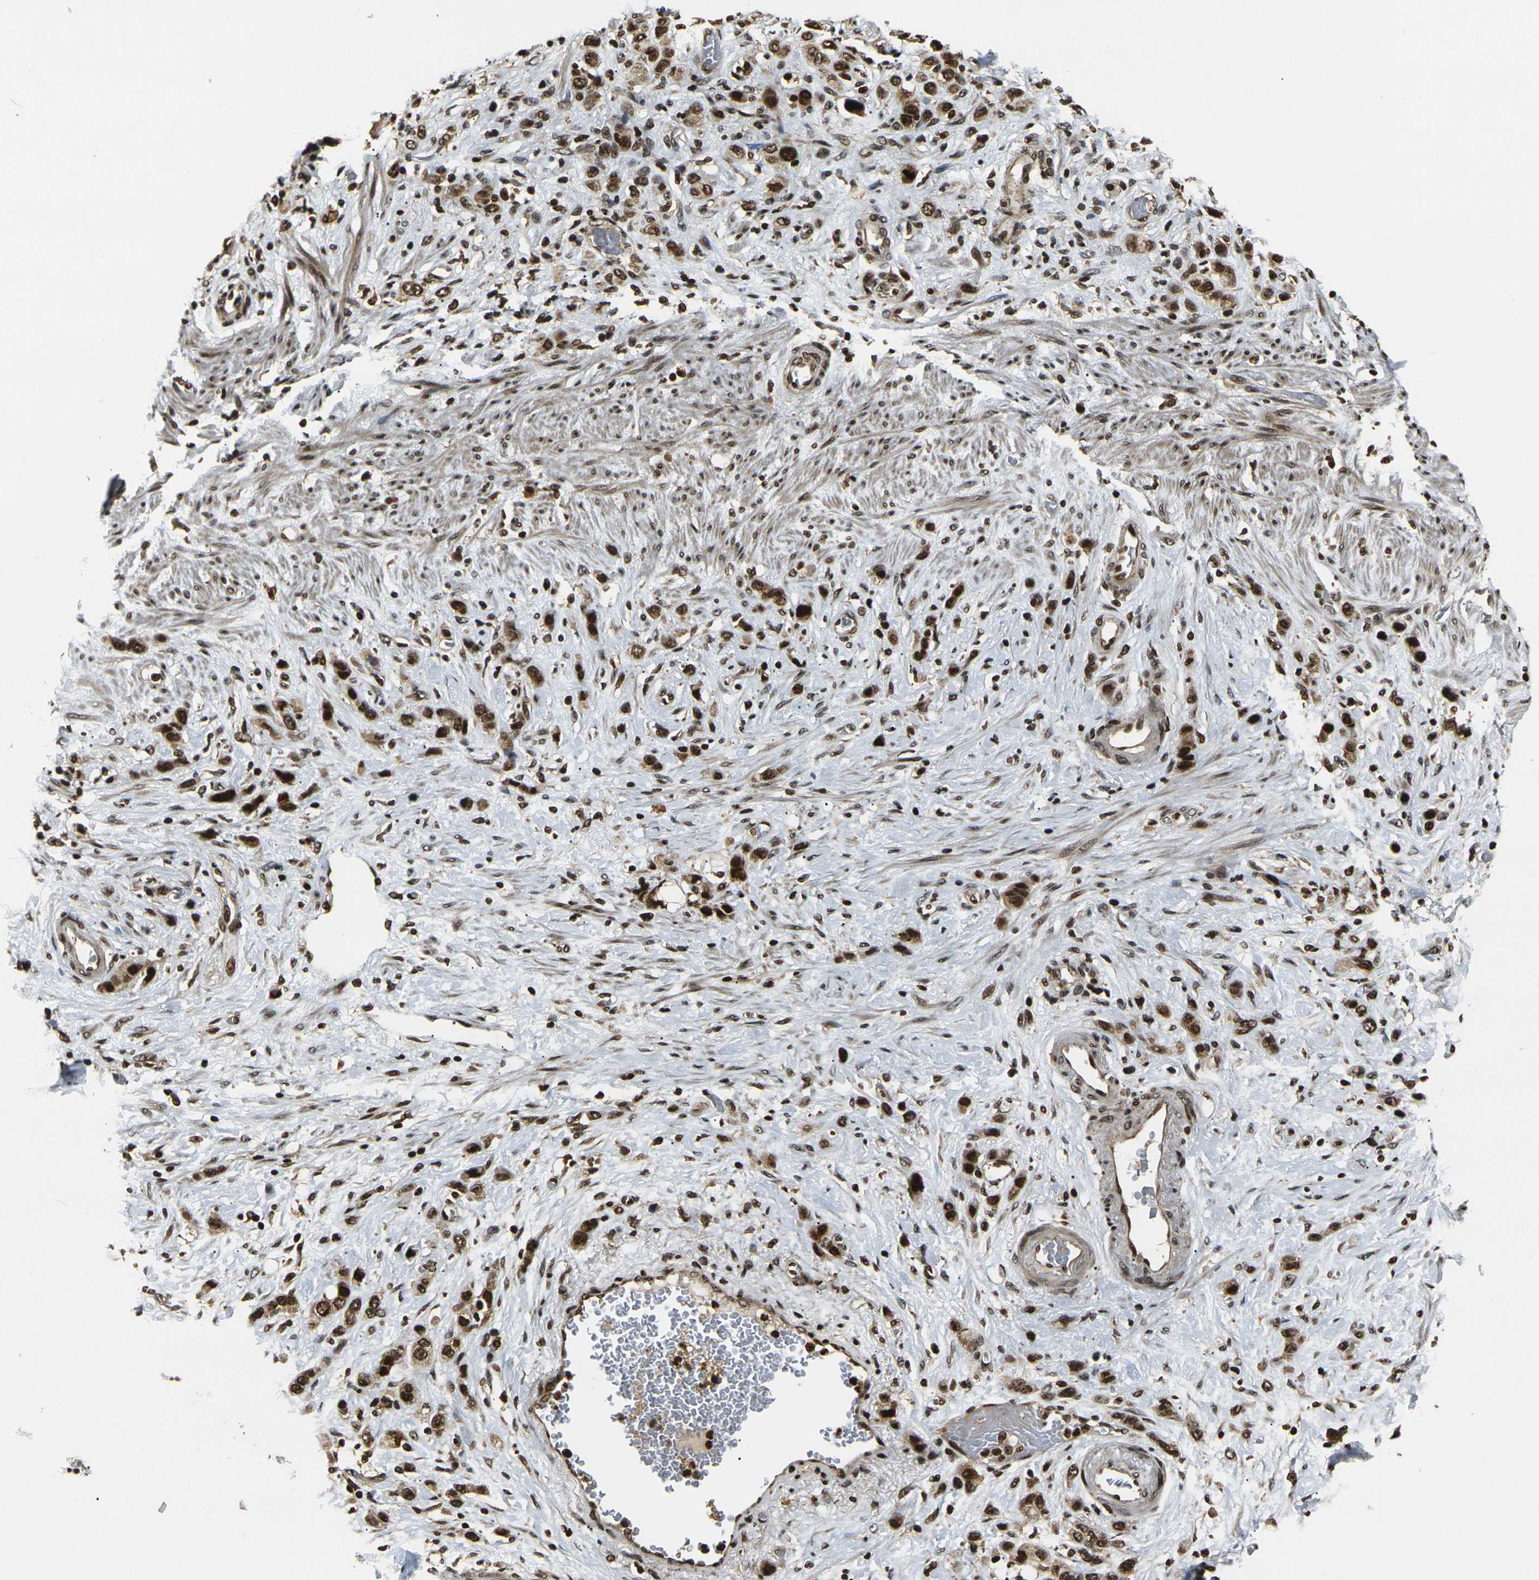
{"staining": {"intensity": "strong", "quantity": ">75%", "location": "cytoplasmic/membranous,nuclear"}, "tissue": "stomach cancer", "cell_type": "Tumor cells", "image_type": "cancer", "snomed": [{"axis": "morphology", "description": "Adenocarcinoma, NOS"}, {"axis": "morphology", "description": "Adenocarcinoma, High grade"}, {"axis": "topography", "description": "Stomach, upper"}, {"axis": "topography", "description": "Stomach, lower"}], "caption": "Strong cytoplasmic/membranous and nuclear expression is seen in approximately >75% of tumor cells in stomach adenocarcinoma.", "gene": "ACTL6A", "patient": {"sex": "female", "age": 65}}